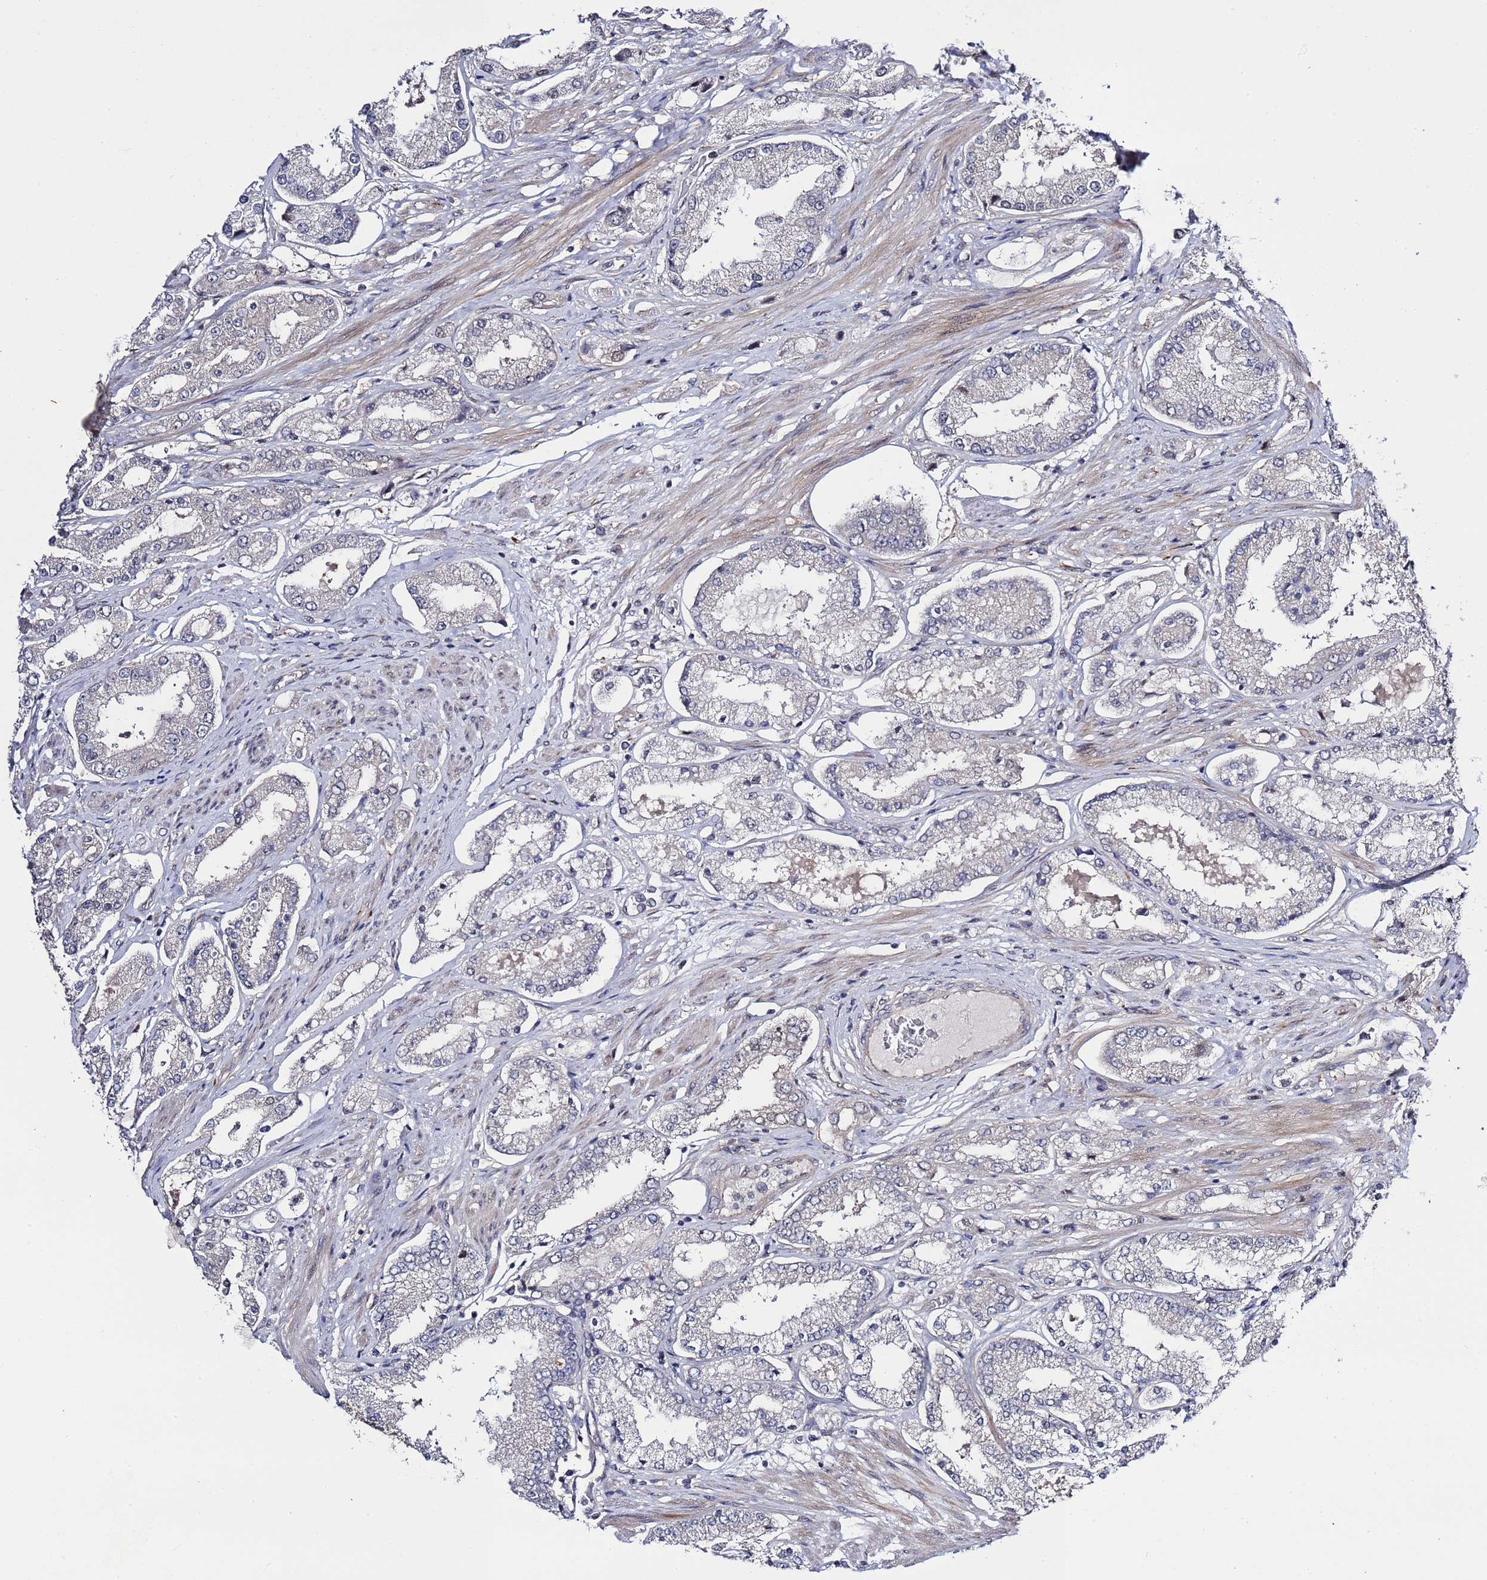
{"staining": {"intensity": "negative", "quantity": "none", "location": "none"}, "tissue": "prostate cancer", "cell_type": "Tumor cells", "image_type": "cancer", "snomed": [{"axis": "morphology", "description": "Adenocarcinoma, High grade"}, {"axis": "topography", "description": "Prostate"}], "caption": "Protein analysis of prostate cancer reveals no significant staining in tumor cells.", "gene": "POLR2D", "patient": {"sex": "male", "age": 69}}